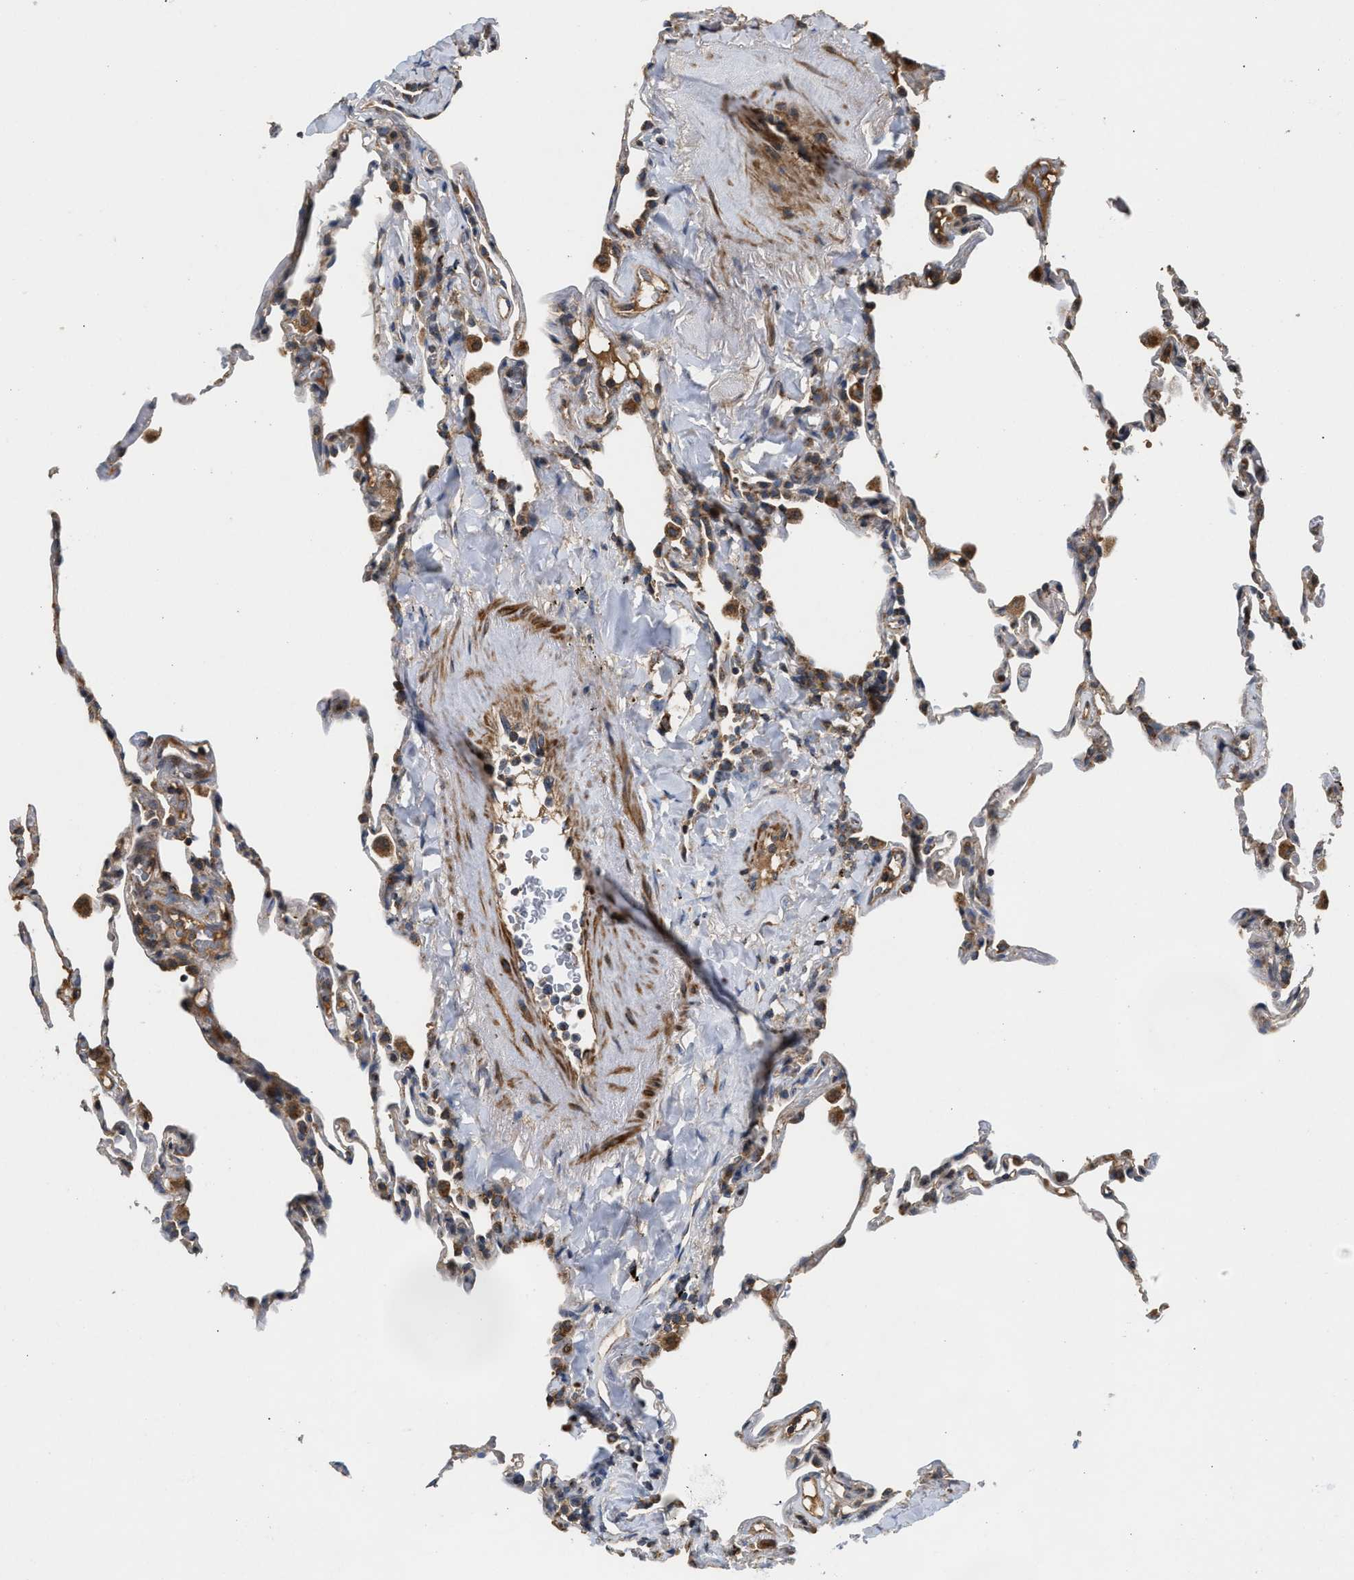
{"staining": {"intensity": "weak", "quantity": "25%-75%", "location": "cytoplasmic/membranous"}, "tissue": "lung", "cell_type": "Alveolar cells", "image_type": "normal", "snomed": [{"axis": "morphology", "description": "Normal tissue, NOS"}, {"axis": "topography", "description": "Lung"}], "caption": "Normal lung demonstrates weak cytoplasmic/membranous staining in approximately 25%-75% of alveolar cells, visualized by immunohistochemistry.", "gene": "TACO1", "patient": {"sex": "male", "age": 59}}